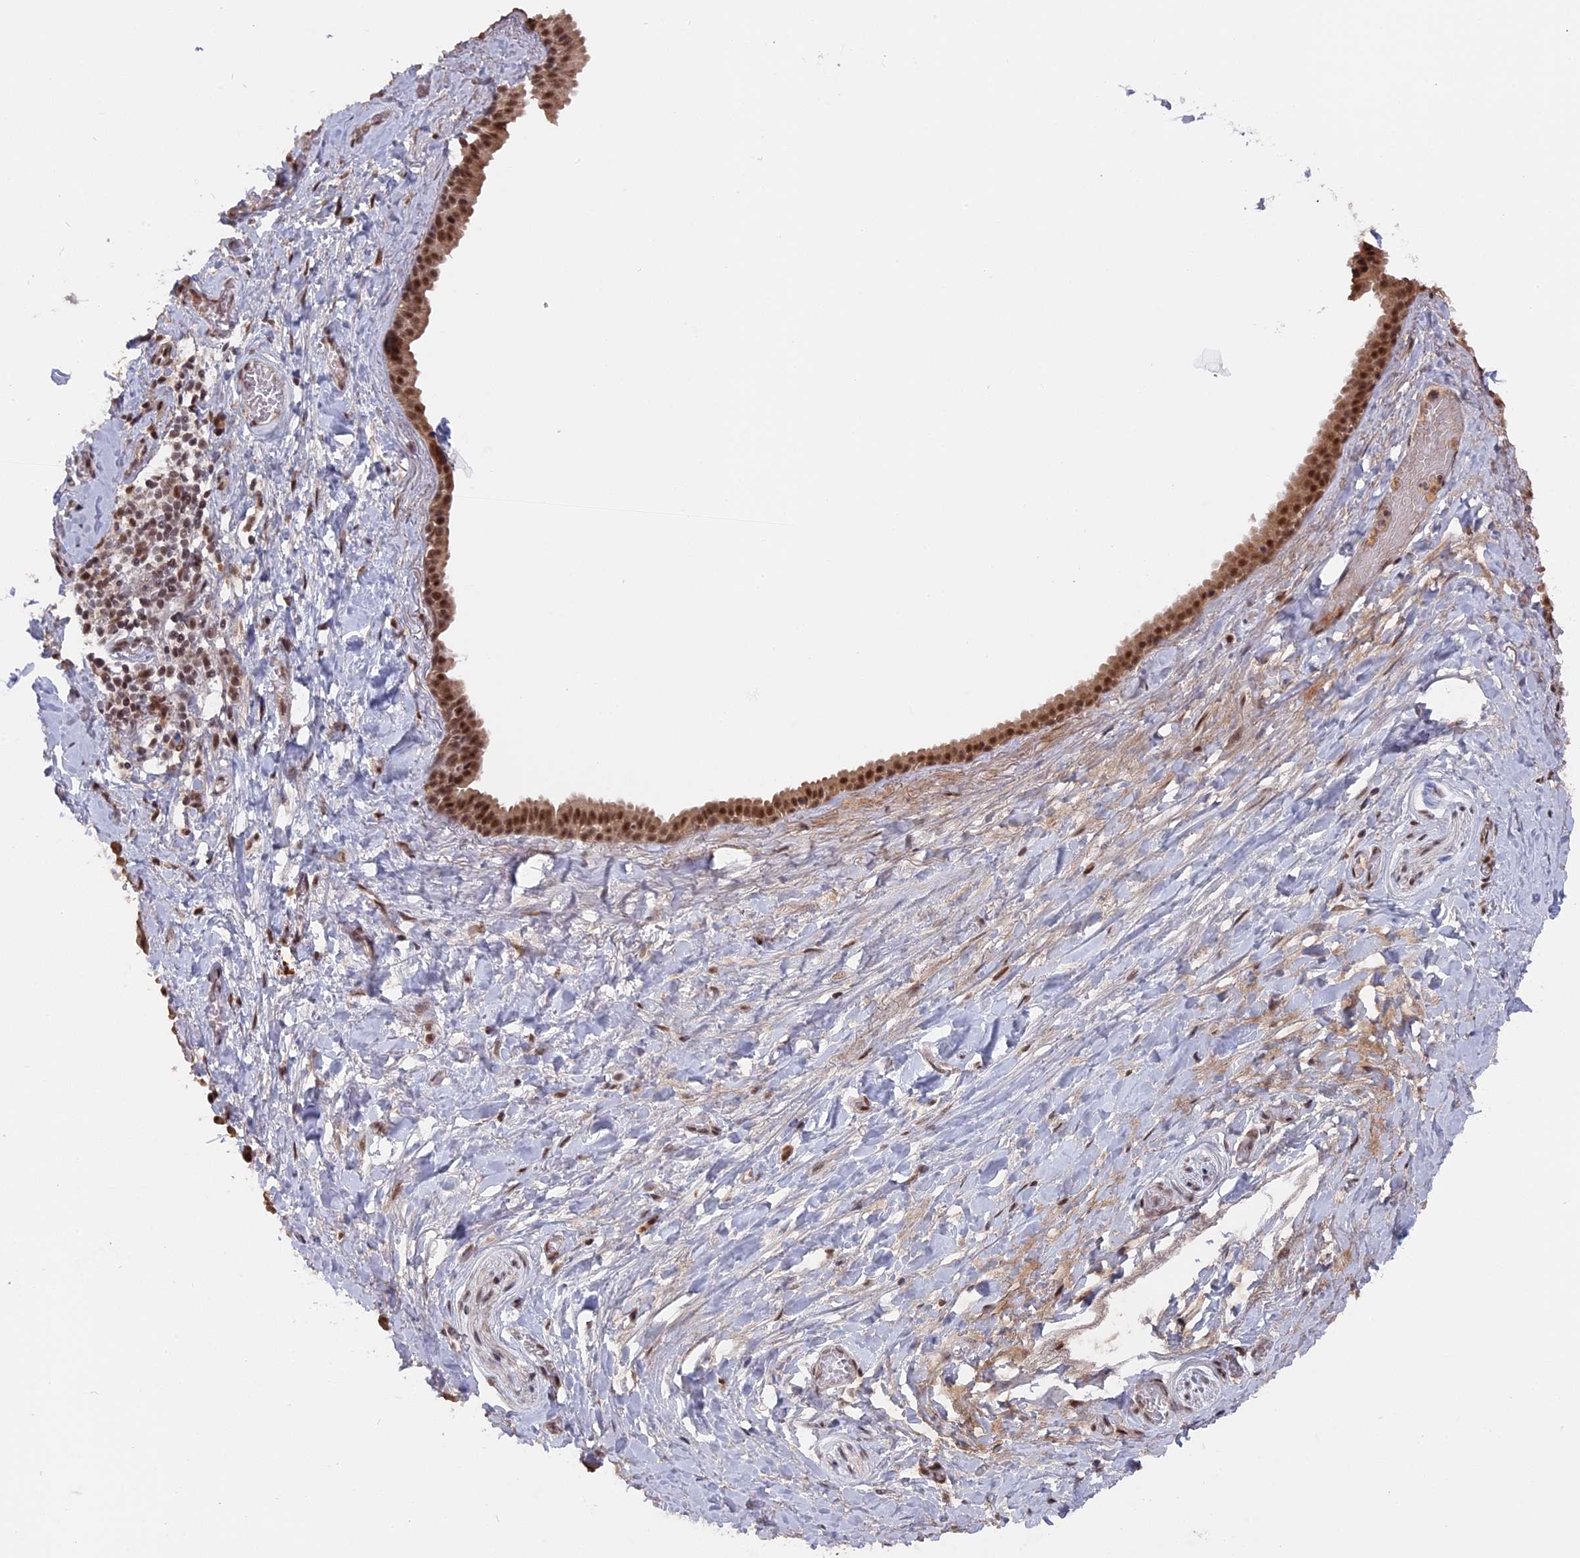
{"staining": {"intensity": "moderate", "quantity": ">75%", "location": "nuclear"}, "tissue": "adipose tissue", "cell_type": "Adipocytes", "image_type": "normal", "snomed": [{"axis": "morphology", "description": "Normal tissue, NOS"}, {"axis": "topography", "description": "Salivary gland"}, {"axis": "topography", "description": "Peripheral nerve tissue"}], "caption": "Brown immunohistochemical staining in benign adipose tissue reveals moderate nuclear expression in approximately >75% of adipocytes.", "gene": "SF3A2", "patient": {"sex": "male", "age": 62}}